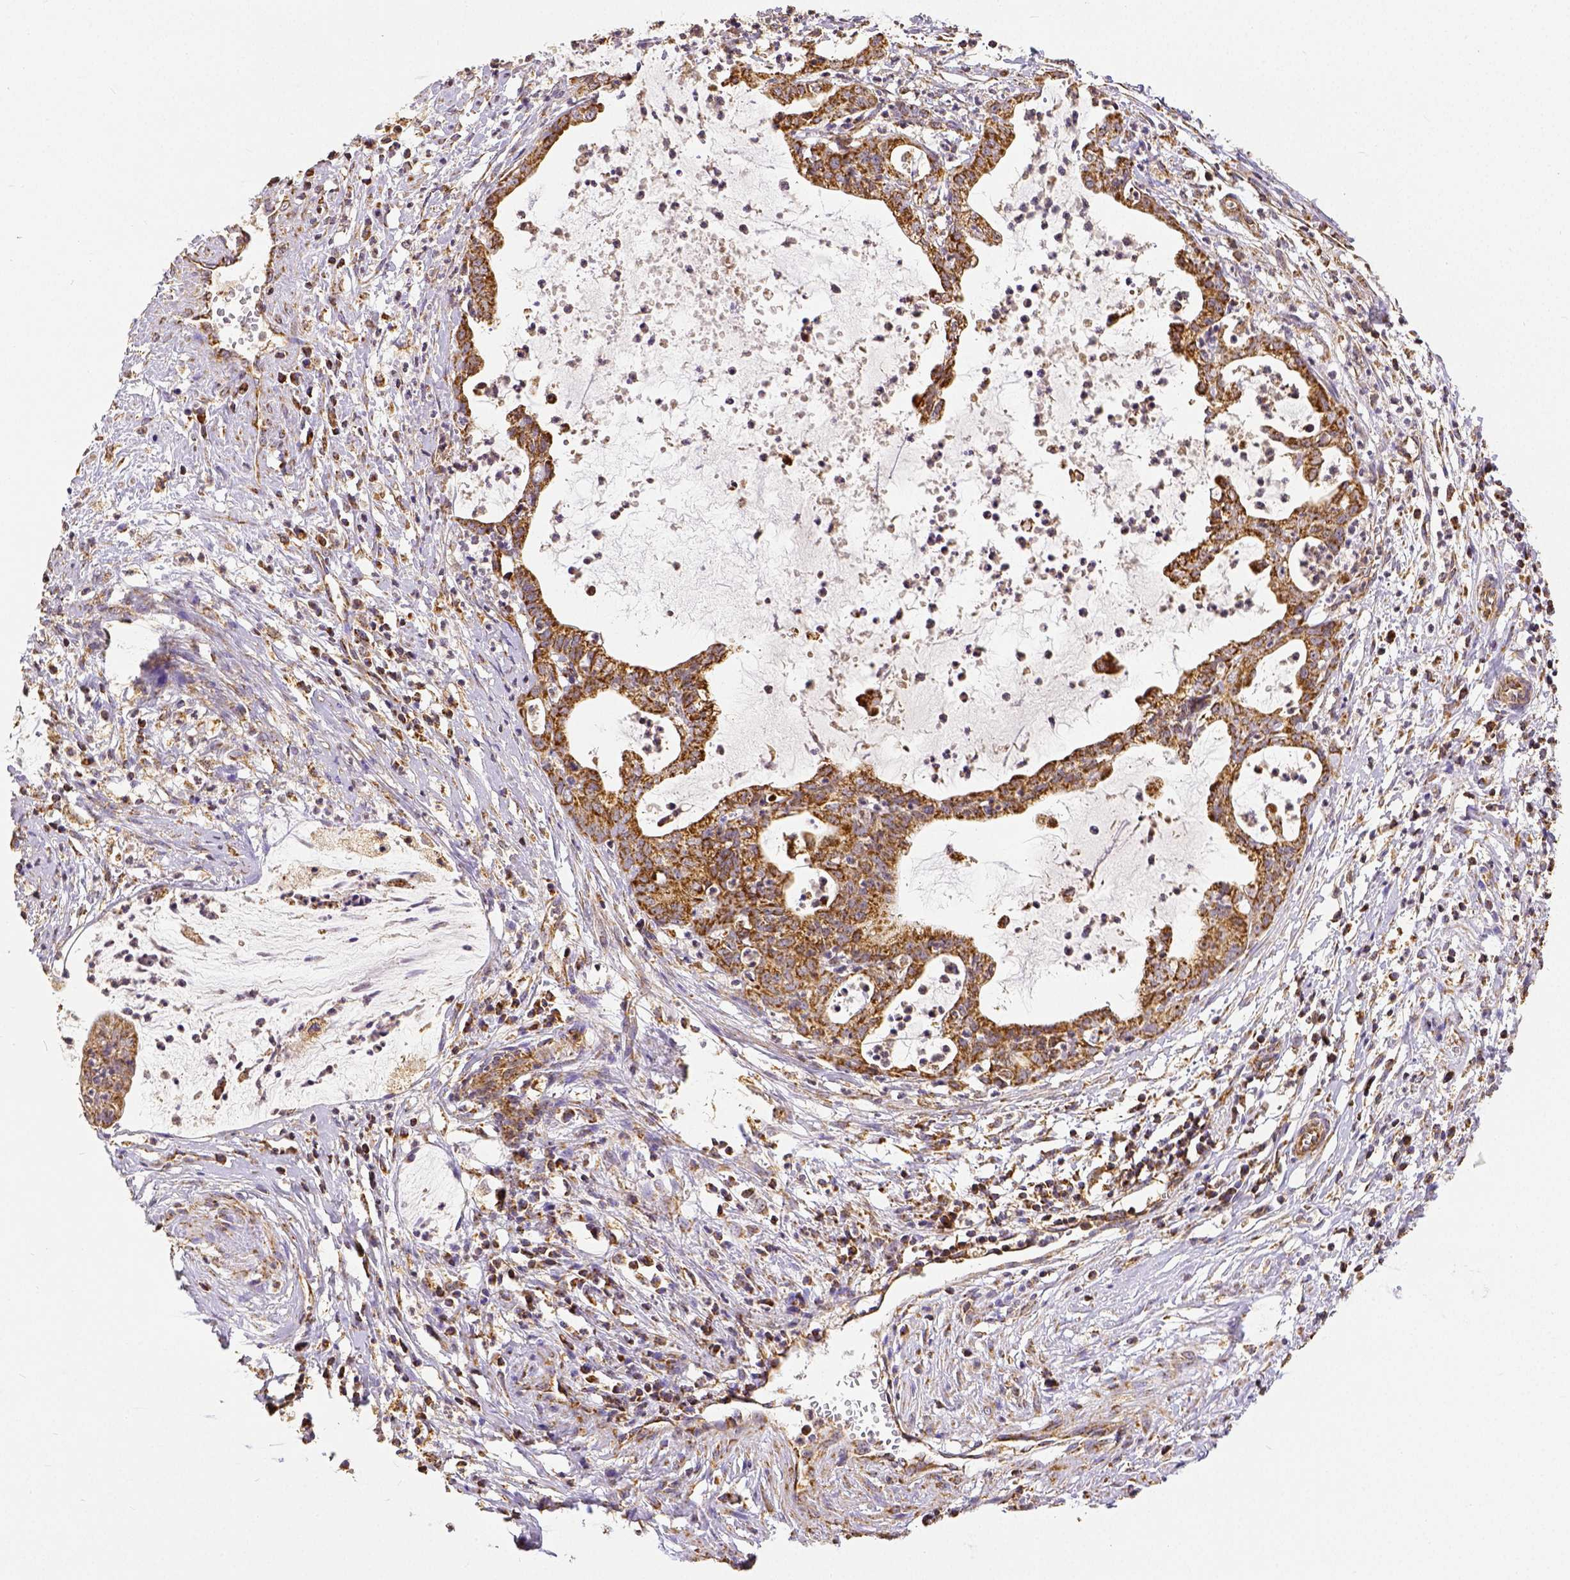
{"staining": {"intensity": "moderate", "quantity": ">75%", "location": "cytoplasmic/membranous"}, "tissue": "cervical cancer", "cell_type": "Tumor cells", "image_type": "cancer", "snomed": [{"axis": "morphology", "description": "Normal tissue, NOS"}, {"axis": "morphology", "description": "Adenocarcinoma, NOS"}, {"axis": "topography", "description": "Cervix"}], "caption": "Brown immunohistochemical staining in cervical adenocarcinoma displays moderate cytoplasmic/membranous expression in about >75% of tumor cells. The staining was performed using DAB (3,3'-diaminobenzidine) to visualize the protein expression in brown, while the nuclei were stained in blue with hematoxylin (Magnification: 20x).", "gene": "SDHB", "patient": {"sex": "female", "age": 38}}